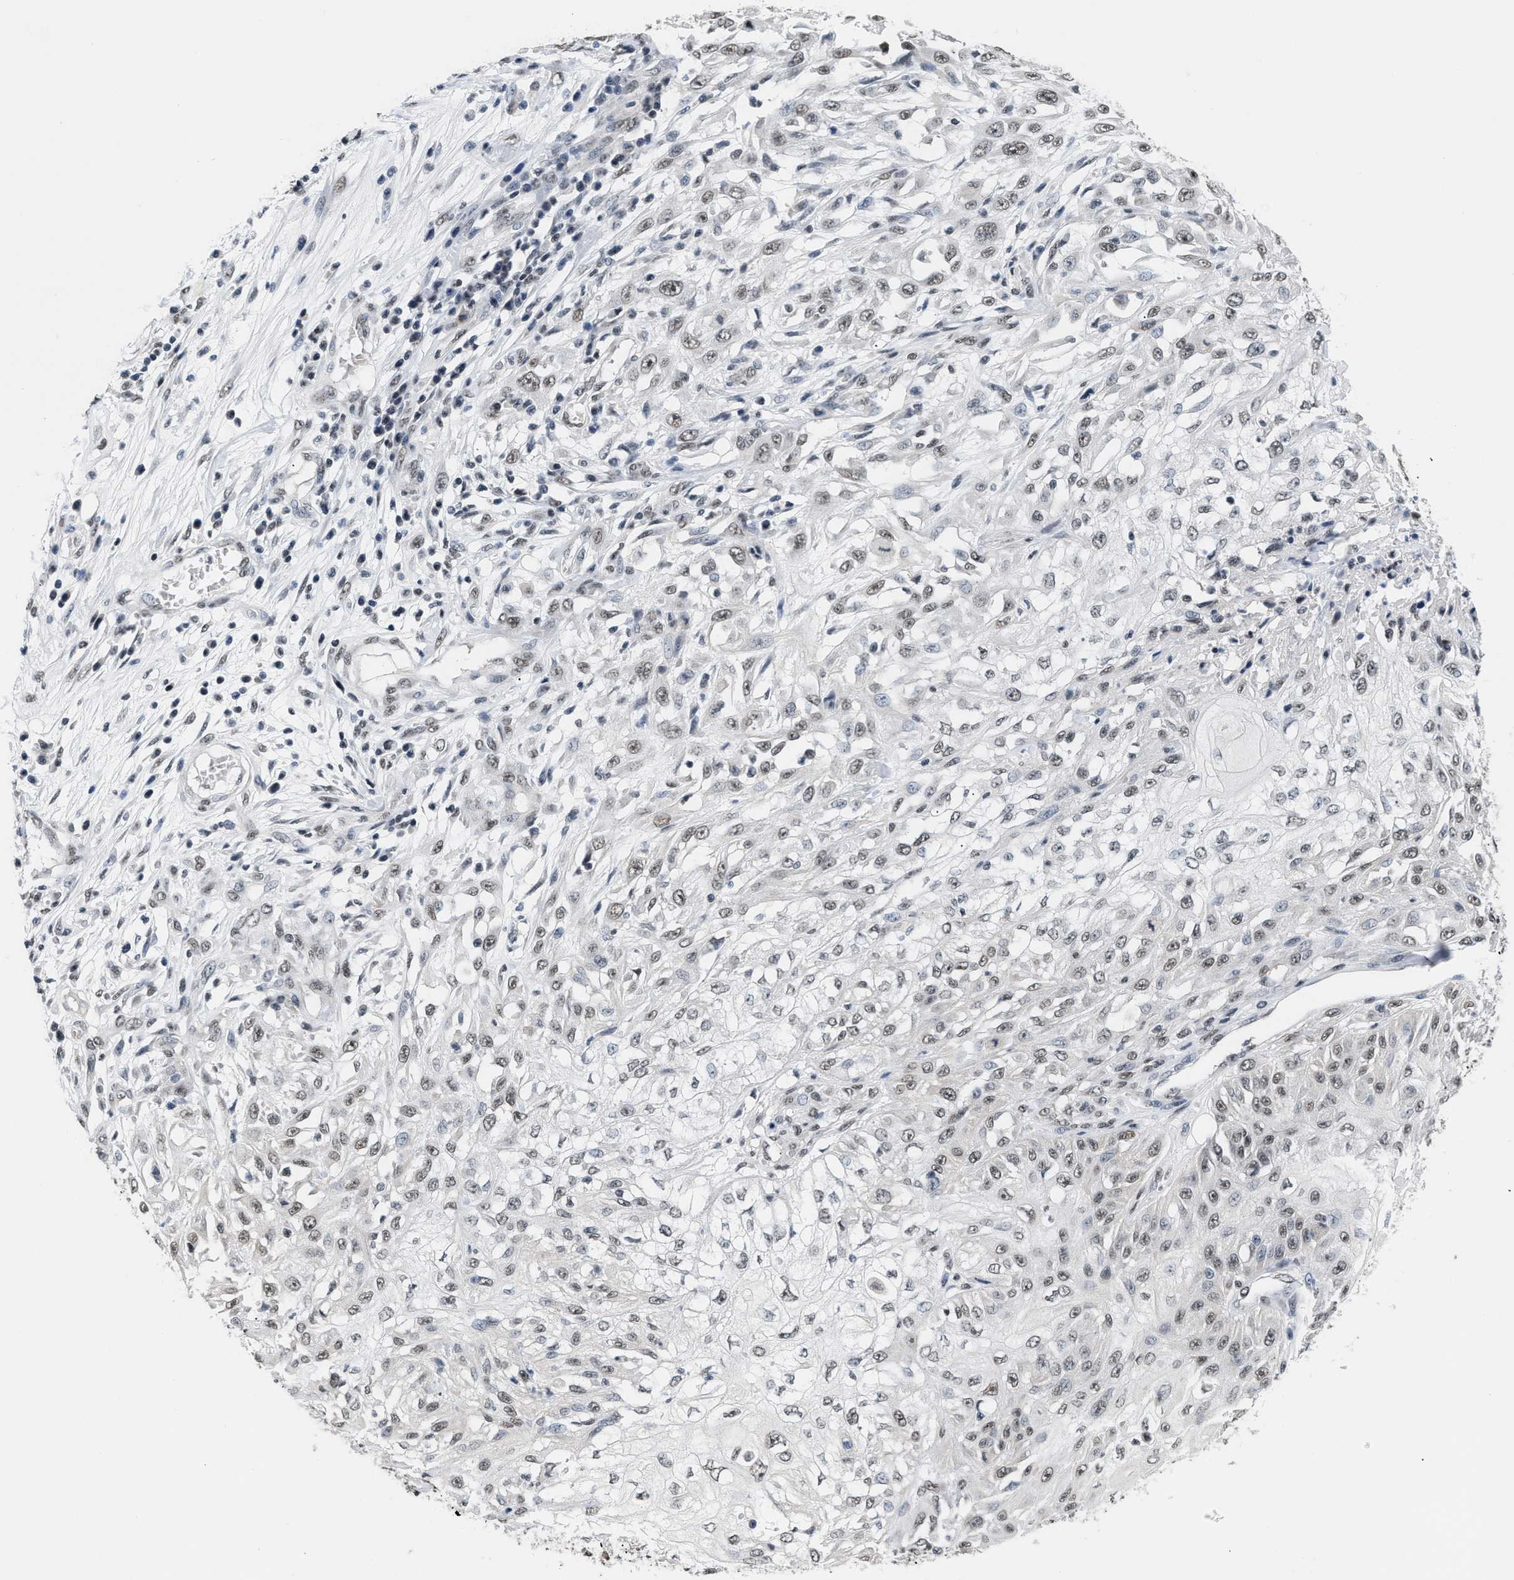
{"staining": {"intensity": "weak", "quantity": ">75%", "location": "nuclear"}, "tissue": "skin cancer", "cell_type": "Tumor cells", "image_type": "cancer", "snomed": [{"axis": "morphology", "description": "Squamous cell carcinoma, NOS"}, {"axis": "morphology", "description": "Squamous cell carcinoma, metastatic, NOS"}, {"axis": "topography", "description": "Skin"}, {"axis": "topography", "description": "Lymph node"}], "caption": "An immunohistochemistry (IHC) histopathology image of neoplastic tissue is shown. Protein staining in brown highlights weak nuclear positivity in squamous cell carcinoma (skin) within tumor cells. (brown staining indicates protein expression, while blue staining denotes nuclei).", "gene": "RAF1", "patient": {"sex": "male", "age": 75}}